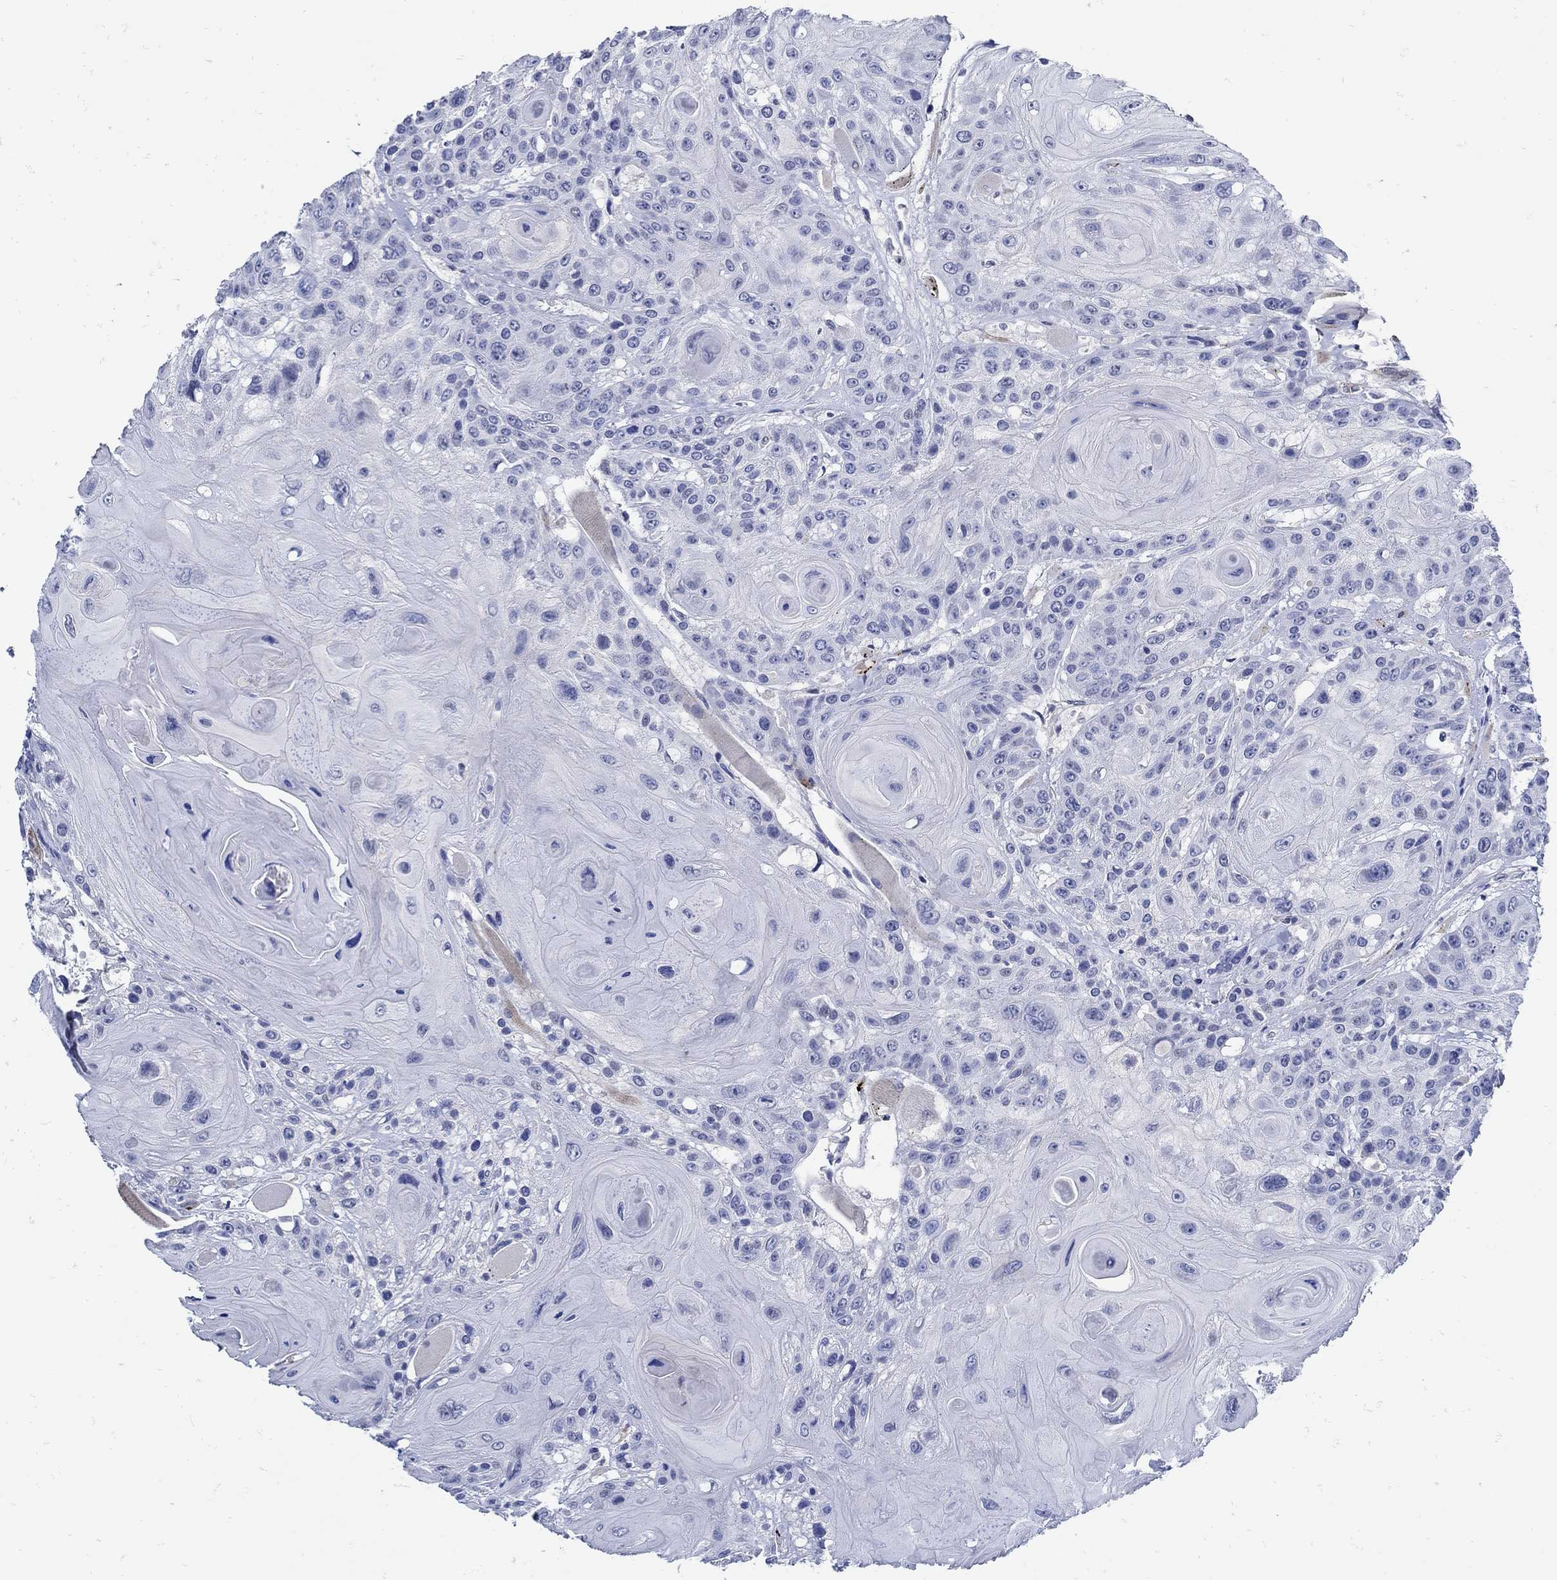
{"staining": {"intensity": "negative", "quantity": "none", "location": "none"}, "tissue": "head and neck cancer", "cell_type": "Tumor cells", "image_type": "cancer", "snomed": [{"axis": "morphology", "description": "Squamous cell carcinoma, NOS"}, {"axis": "topography", "description": "Head-Neck"}], "caption": "Tumor cells are negative for protein expression in human head and neck cancer (squamous cell carcinoma).", "gene": "NOS1", "patient": {"sex": "female", "age": 59}}